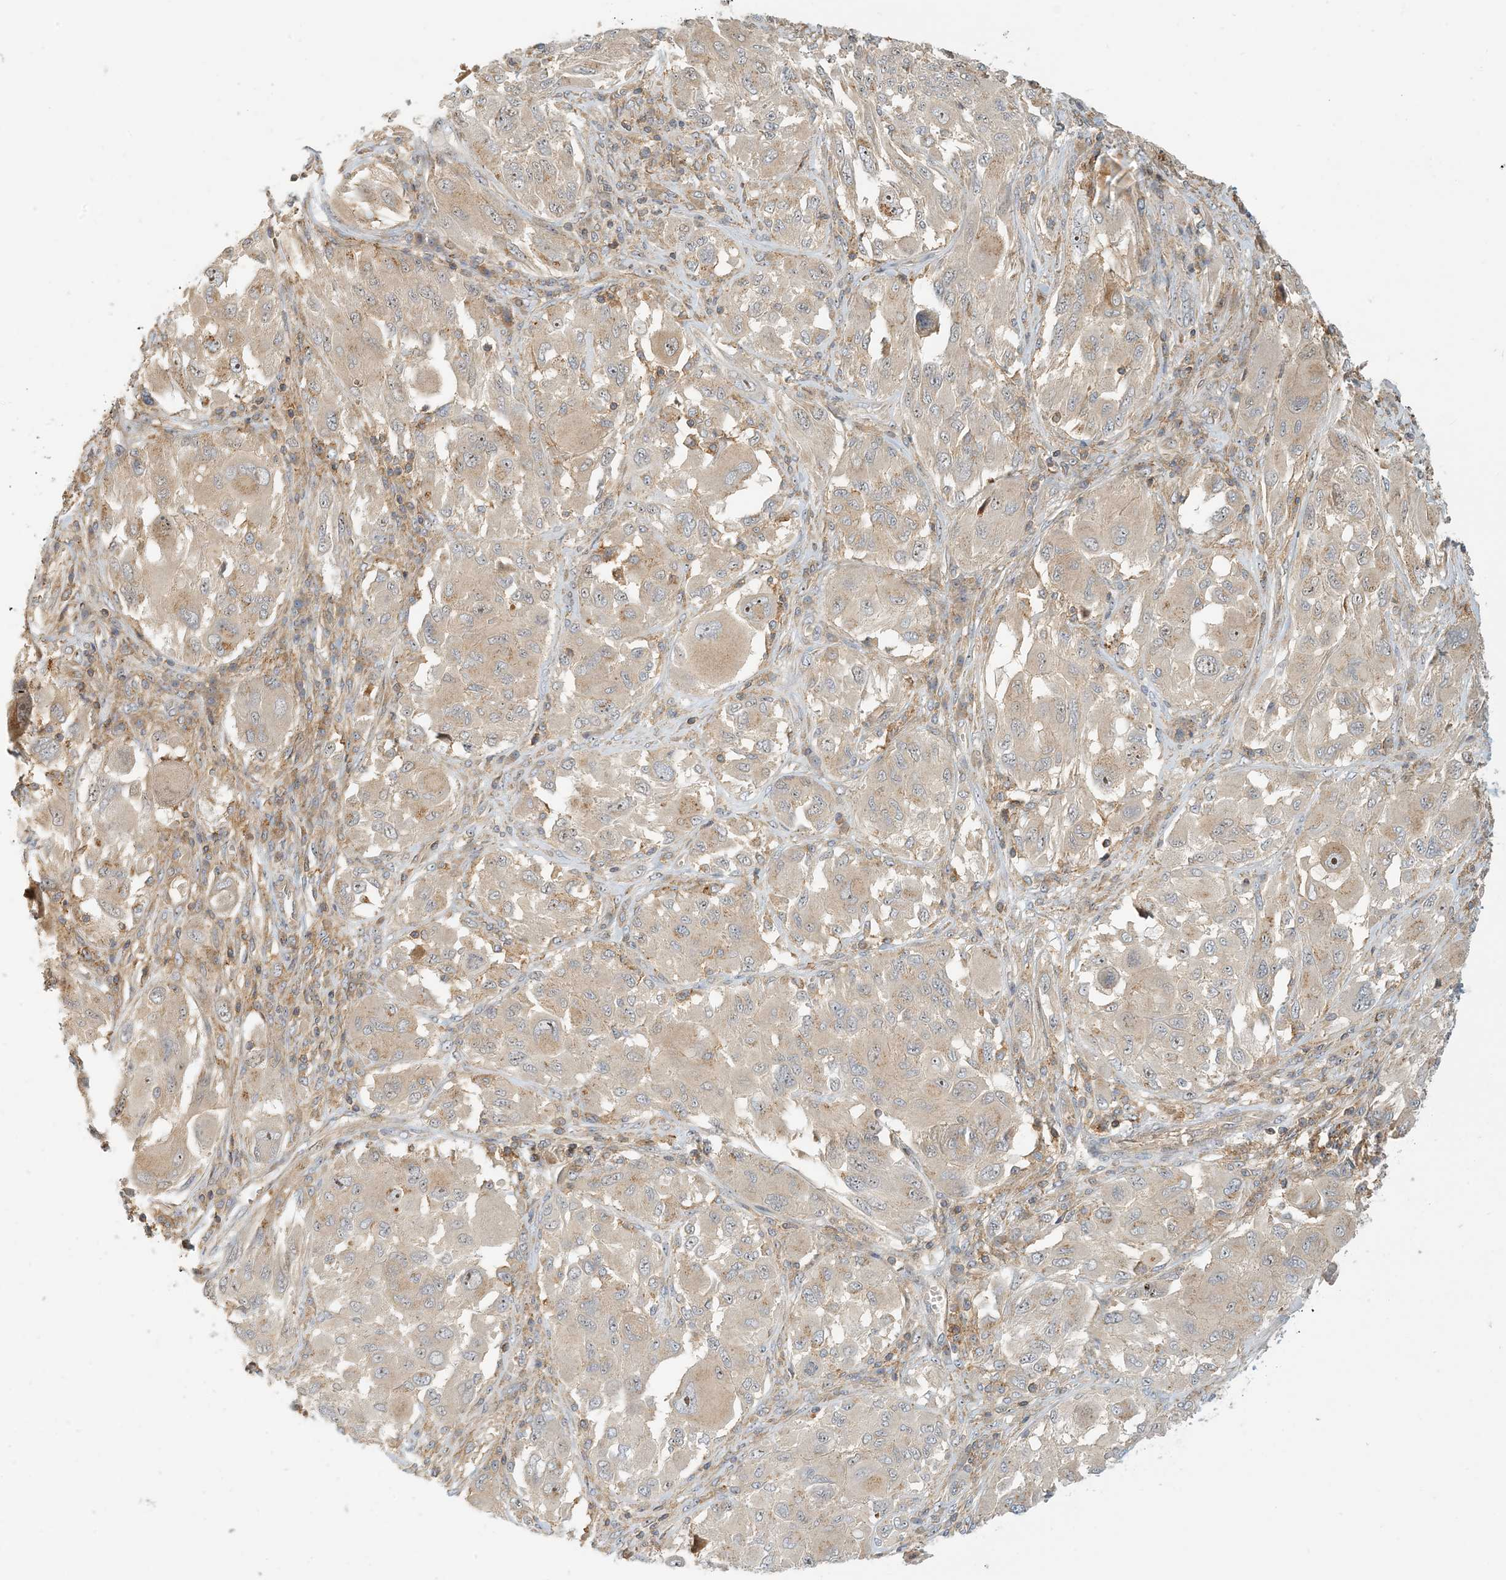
{"staining": {"intensity": "weak", "quantity": "25%-75%", "location": "cytoplasmic/membranous"}, "tissue": "melanoma", "cell_type": "Tumor cells", "image_type": "cancer", "snomed": [{"axis": "morphology", "description": "Malignant melanoma, NOS"}, {"axis": "topography", "description": "Skin"}], "caption": "An immunohistochemistry (IHC) photomicrograph of neoplastic tissue is shown. Protein staining in brown labels weak cytoplasmic/membranous positivity in melanoma within tumor cells.", "gene": "COLEC11", "patient": {"sex": "female", "age": 91}}